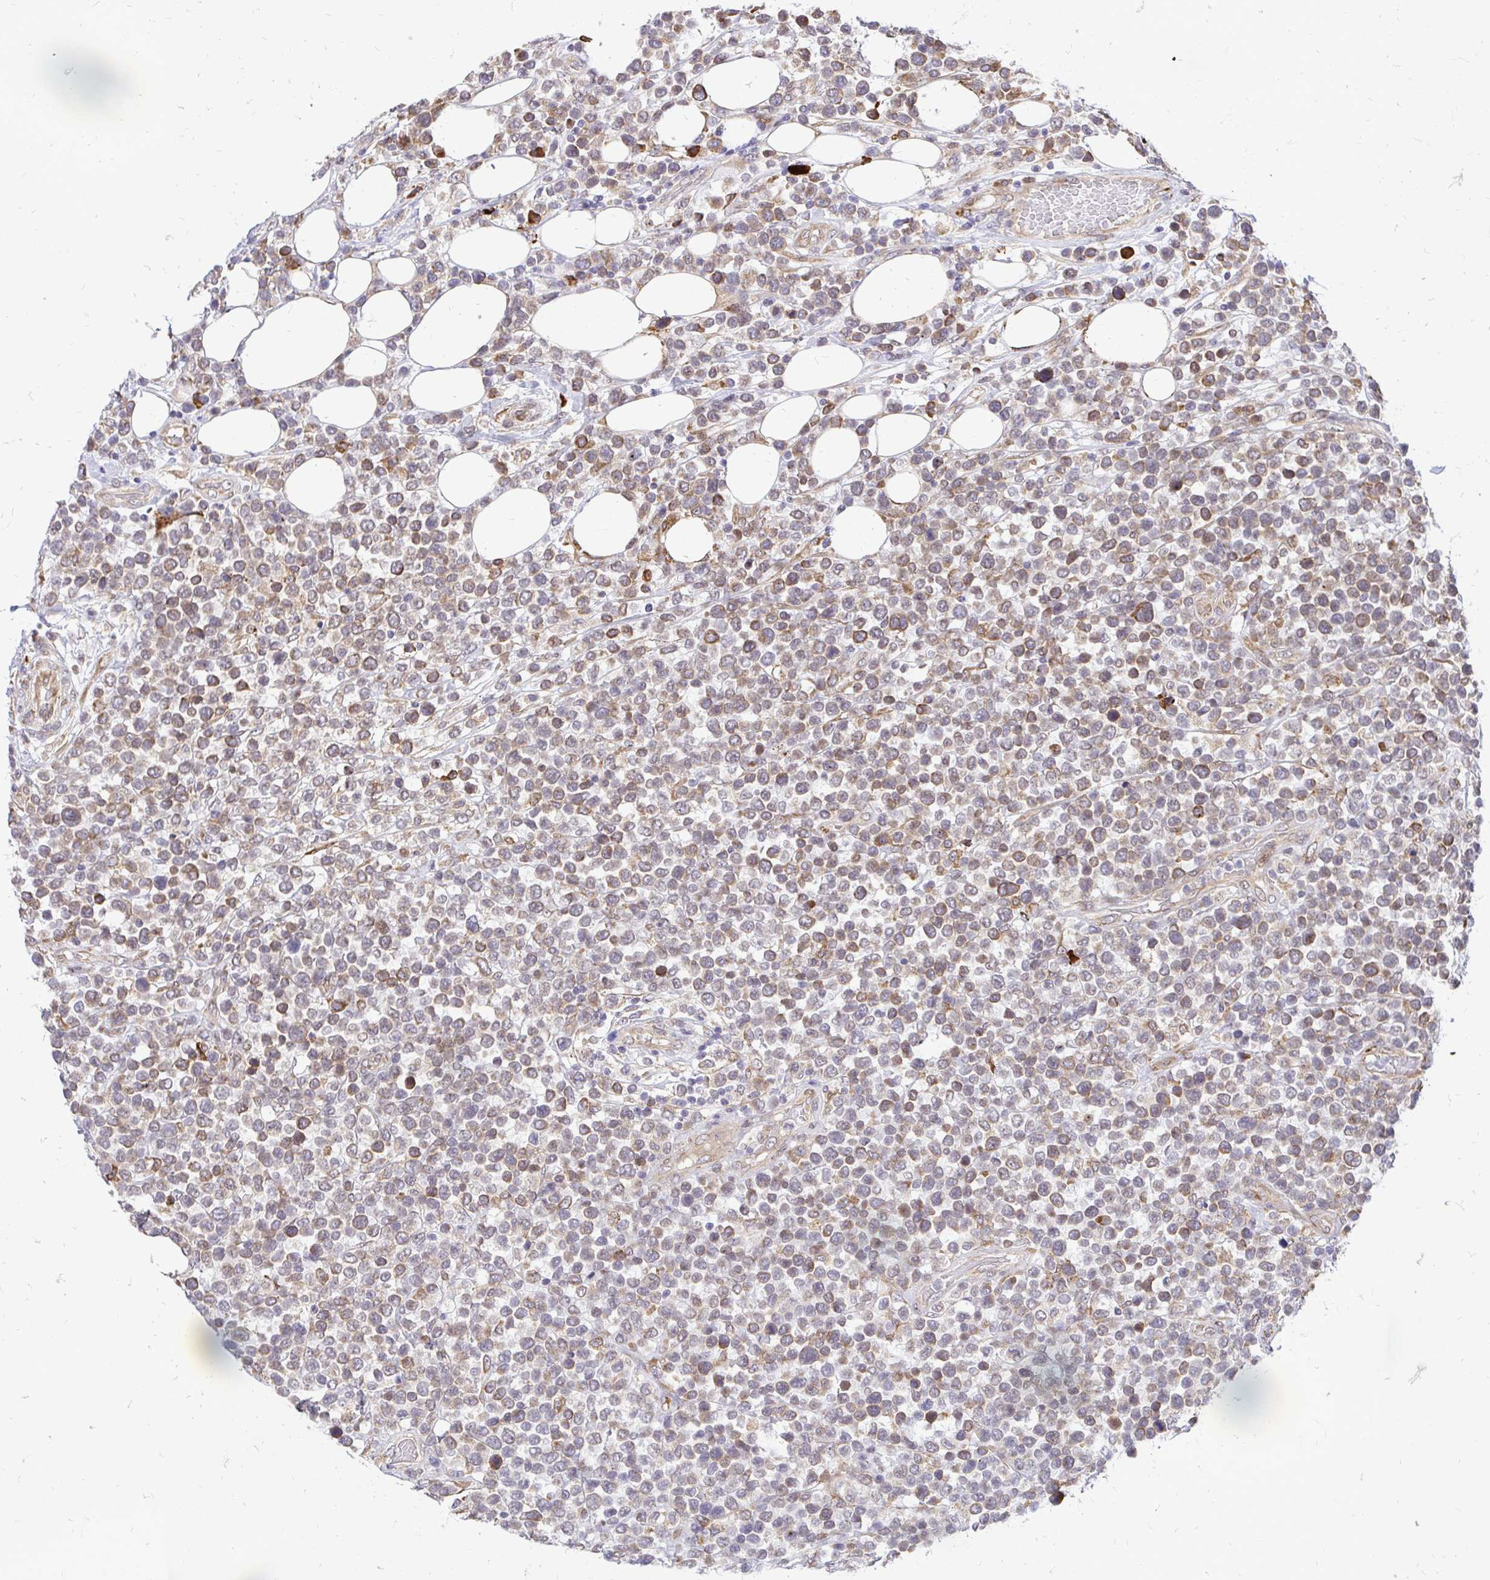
{"staining": {"intensity": "moderate", "quantity": ">75%", "location": "cytoplasmic/membranous"}, "tissue": "lymphoma", "cell_type": "Tumor cells", "image_type": "cancer", "snomed": [{"axis": "morphology", "description": "Malignant lymphoma, non-Hodgkin's type, Low grade"}, {"axis": "topography", "description": "Lymph node"}], "caption": "This is a micrograph of immunohistochemistry staining of low-grade malignant lymphoma, non-Hodgkin's type, which shows moderate positivity in the cytoplasmic/membranous of tumor cells.", "gene": "NAALAD2", "patient": {"sex": "male", "age": 60}}